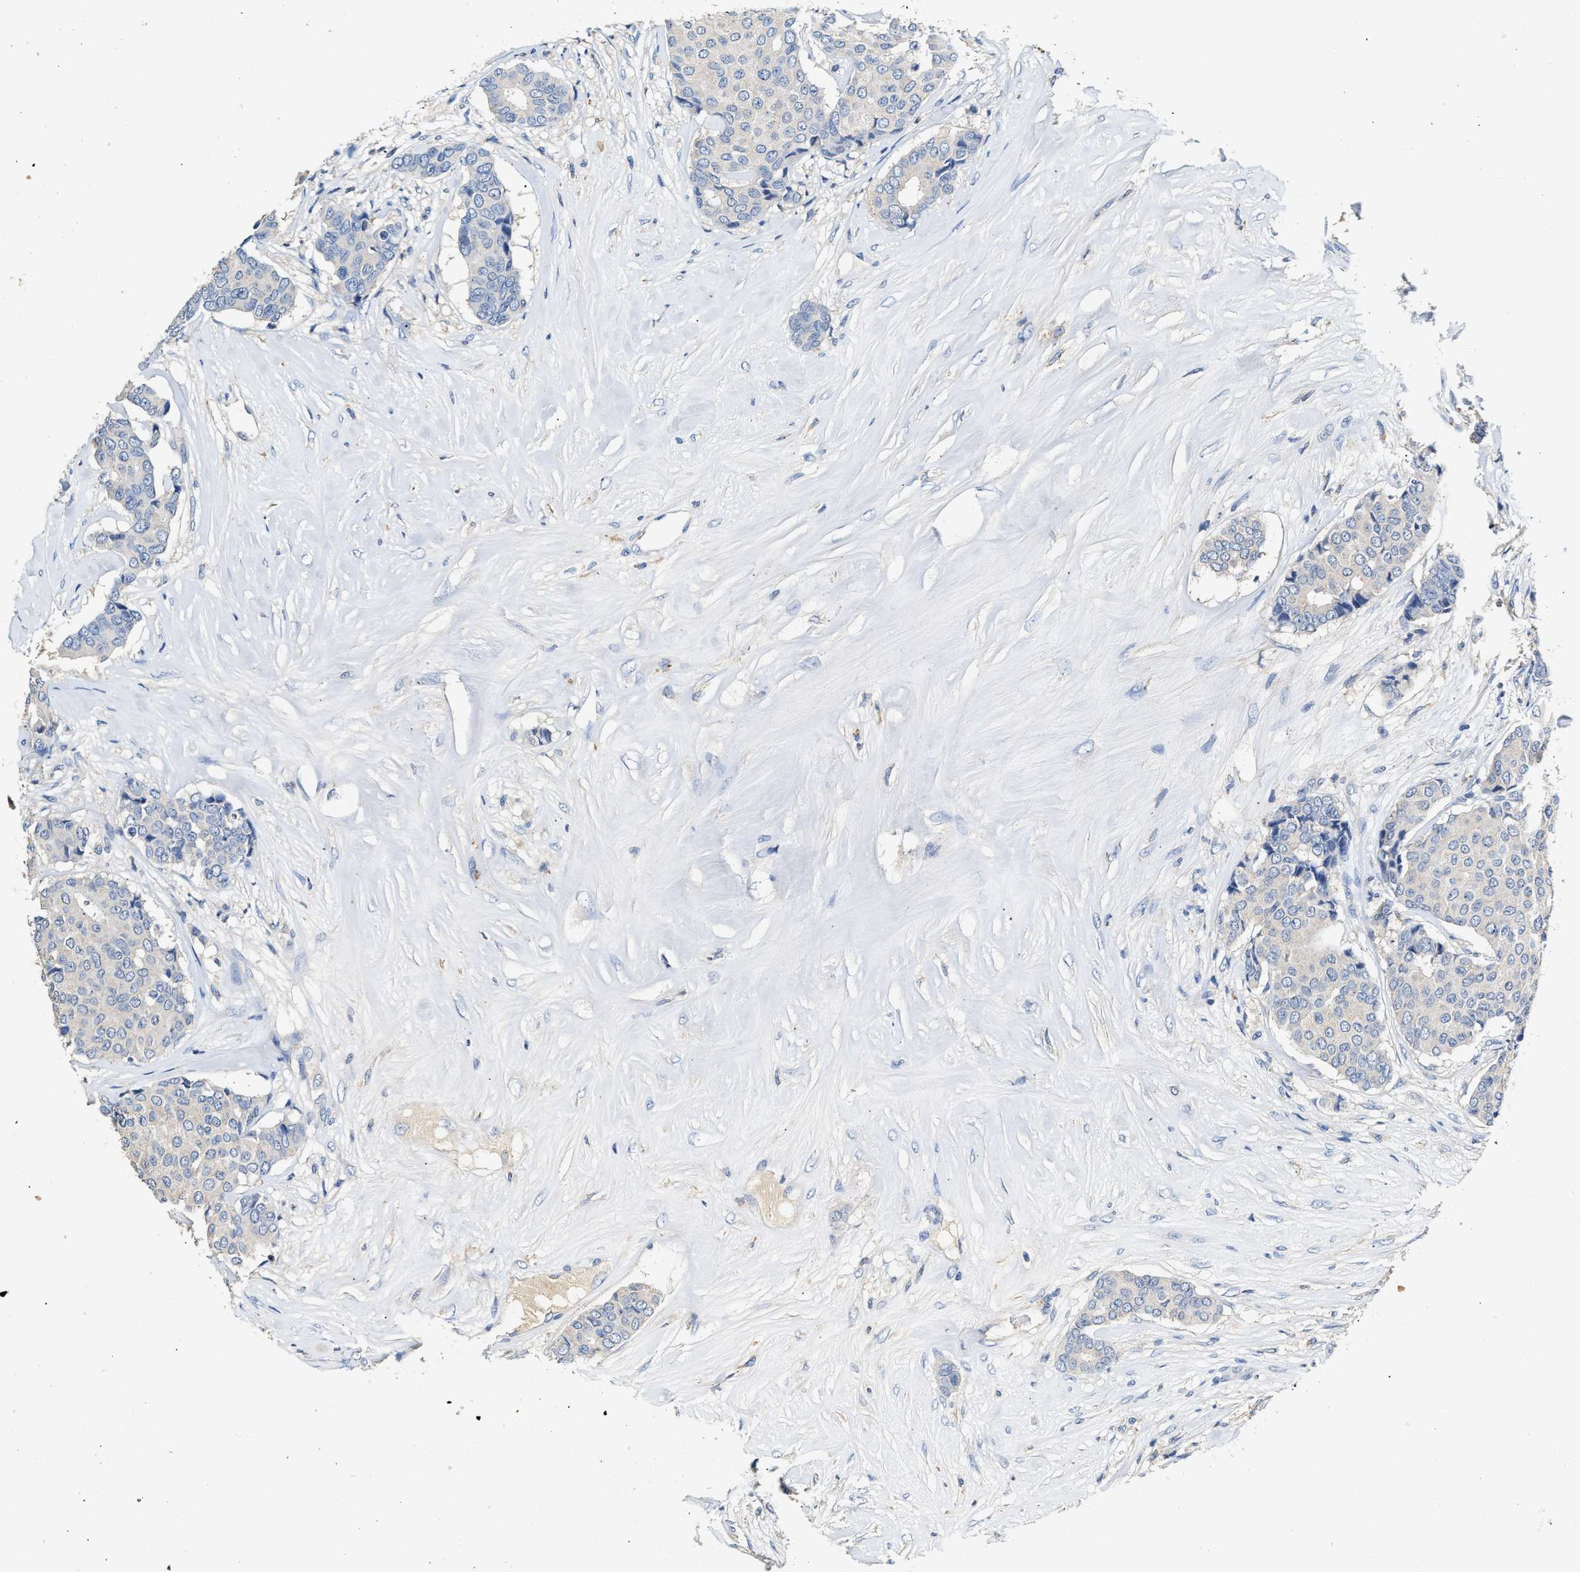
{"staining": {"intensity": "negative", "quantity": "none", "location": "none"}, "tissue": "breast cancer", "cell_type": "Tumor cells", "image_type": "cancer", "snomed": [{"axis": "morphology", "description": "Duct carcinoma"}, {"axis": "topography", "description": "Breast"}], "caption": "Image shows no significant protein expression in tumor cells of breast cancer. (Stains: DAB immunohistochemistry with hematoxylin counter stain, Microscopy: brightfield microscopy at high magnification).", "gene": "SLCO2B1", "patient": {"sex": "female", "age": 75}}